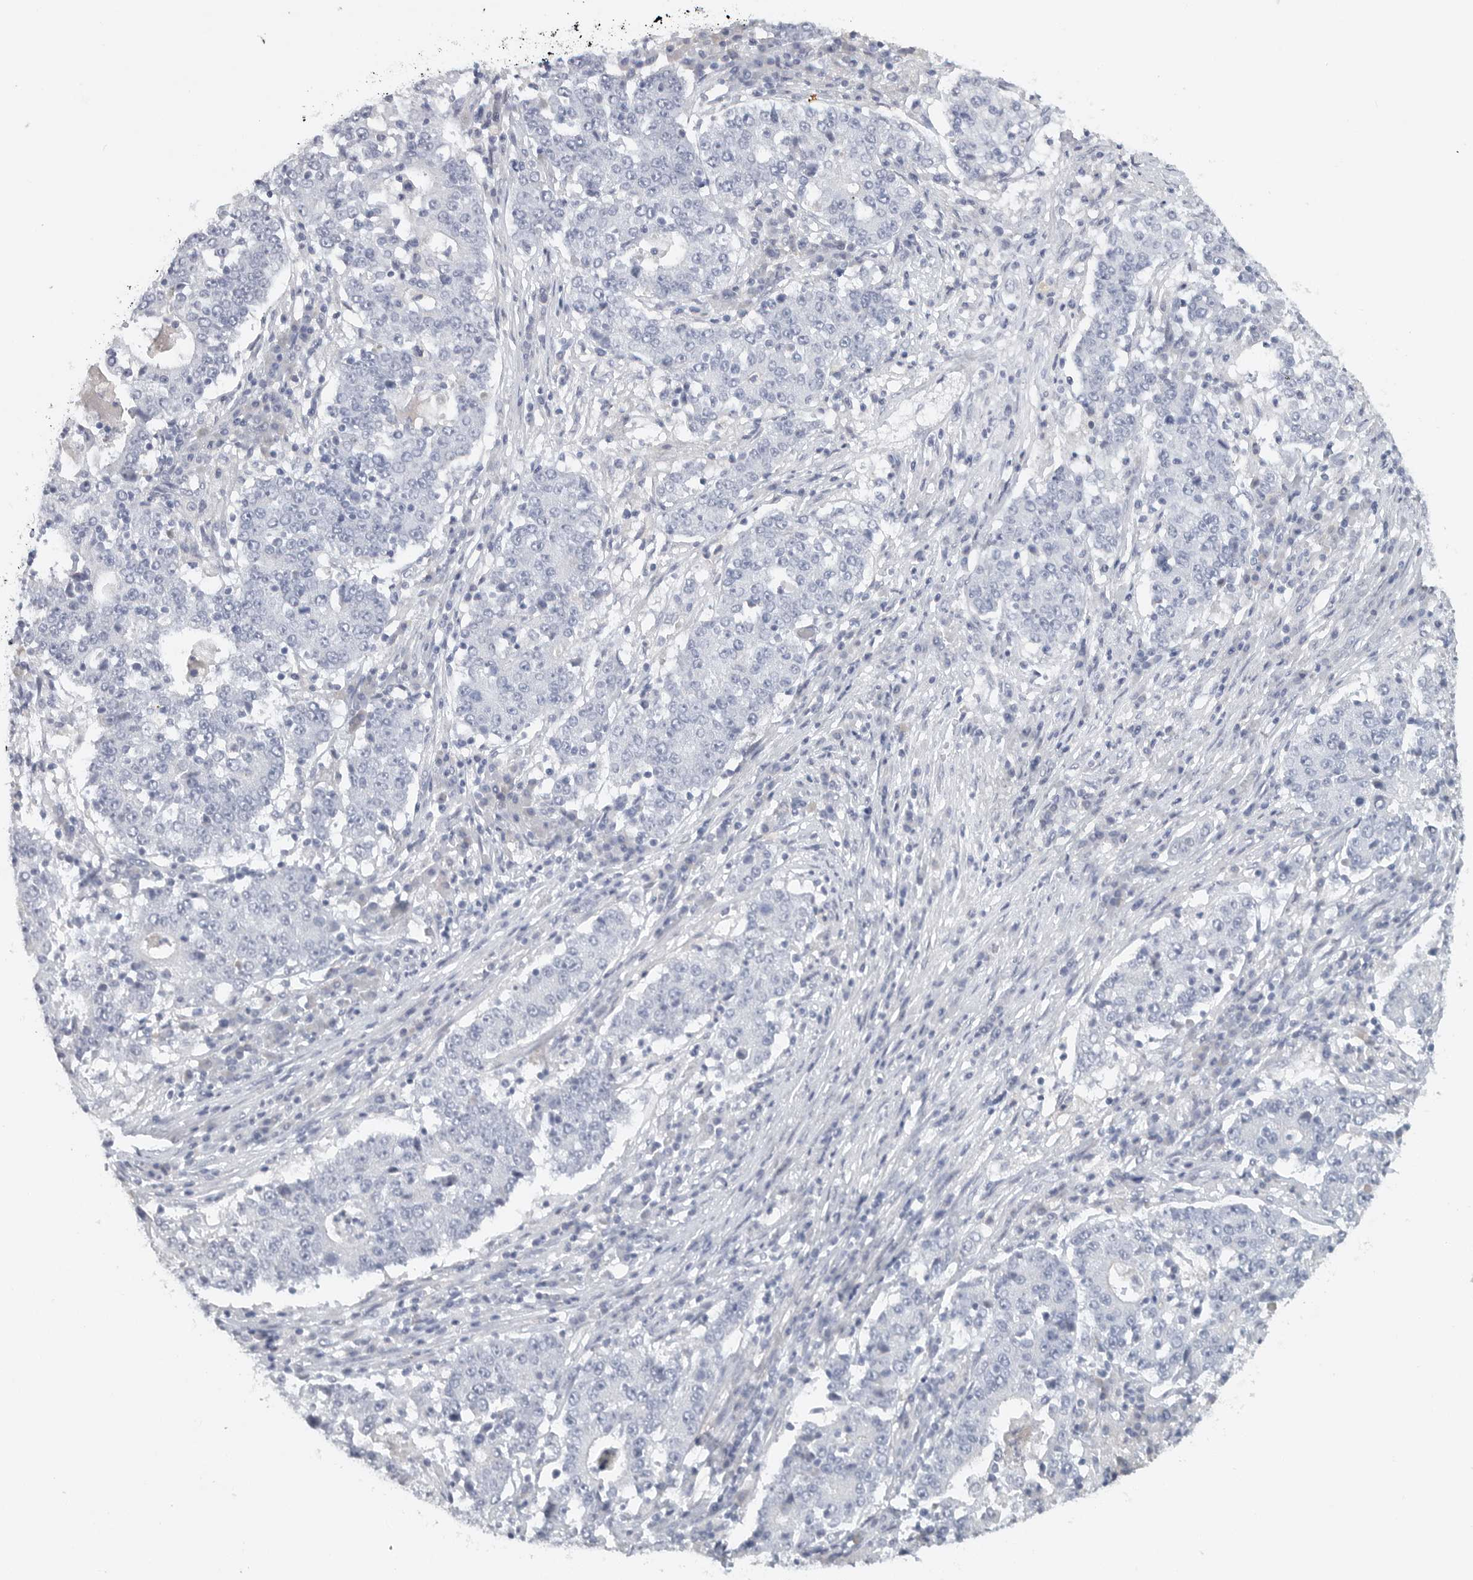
{"staining": {"intensity": "negative", "quantity": "none", "location": "none"}, "tissue": "stomach cancer", "cell_type": "Tumor cells", "image_type": "cancer", "snomed": [{"axis": "morphology", "description": "Adenocarcinoma, NOS"}, {"axis": "topography", "description": "Stomach"}], "caption": "There is no significant staining in tumor cells of adenocarcinoma (stomach).", "gene": "PAM", "patient": {"sex": "male", "age": 59}}